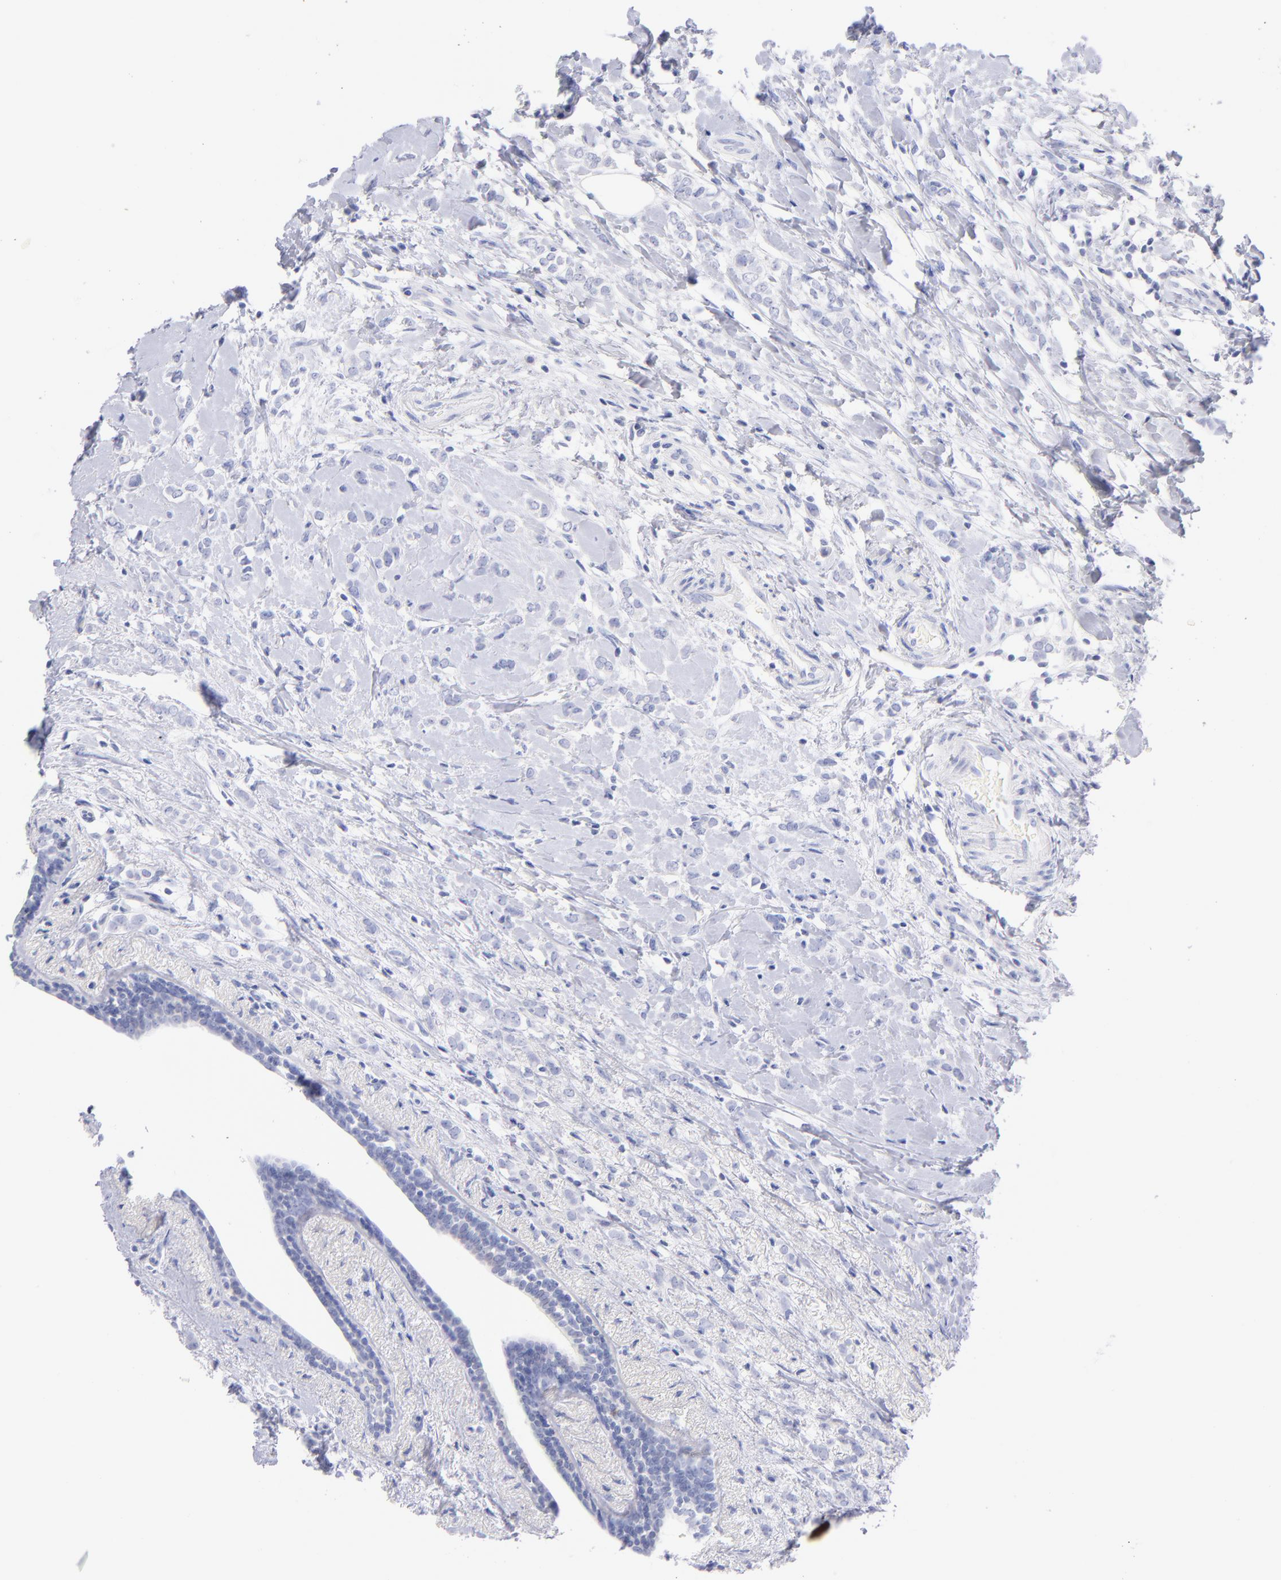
{"staining": {"intensity": "negative", "quantity": "none", "location": "none"}, "tissue": "breast cancer", "cell_type": "Tumor cells", "image_type": "cancer", "snomed": [{"axis": "morphology", "description": "Normal tissue, NOS"}, {"axis": "morphology", "description": "Lobular carcinoma"}, {"axis": "topography", "description": "Breast"}], "caption": "This is an immunohistochemistry (IHC) histopathology image of human lobular carcinoma (breast). There is no staining in tumor cells.", "gene": "SCGN", "patient": {"sex": "female", "age": 47}}